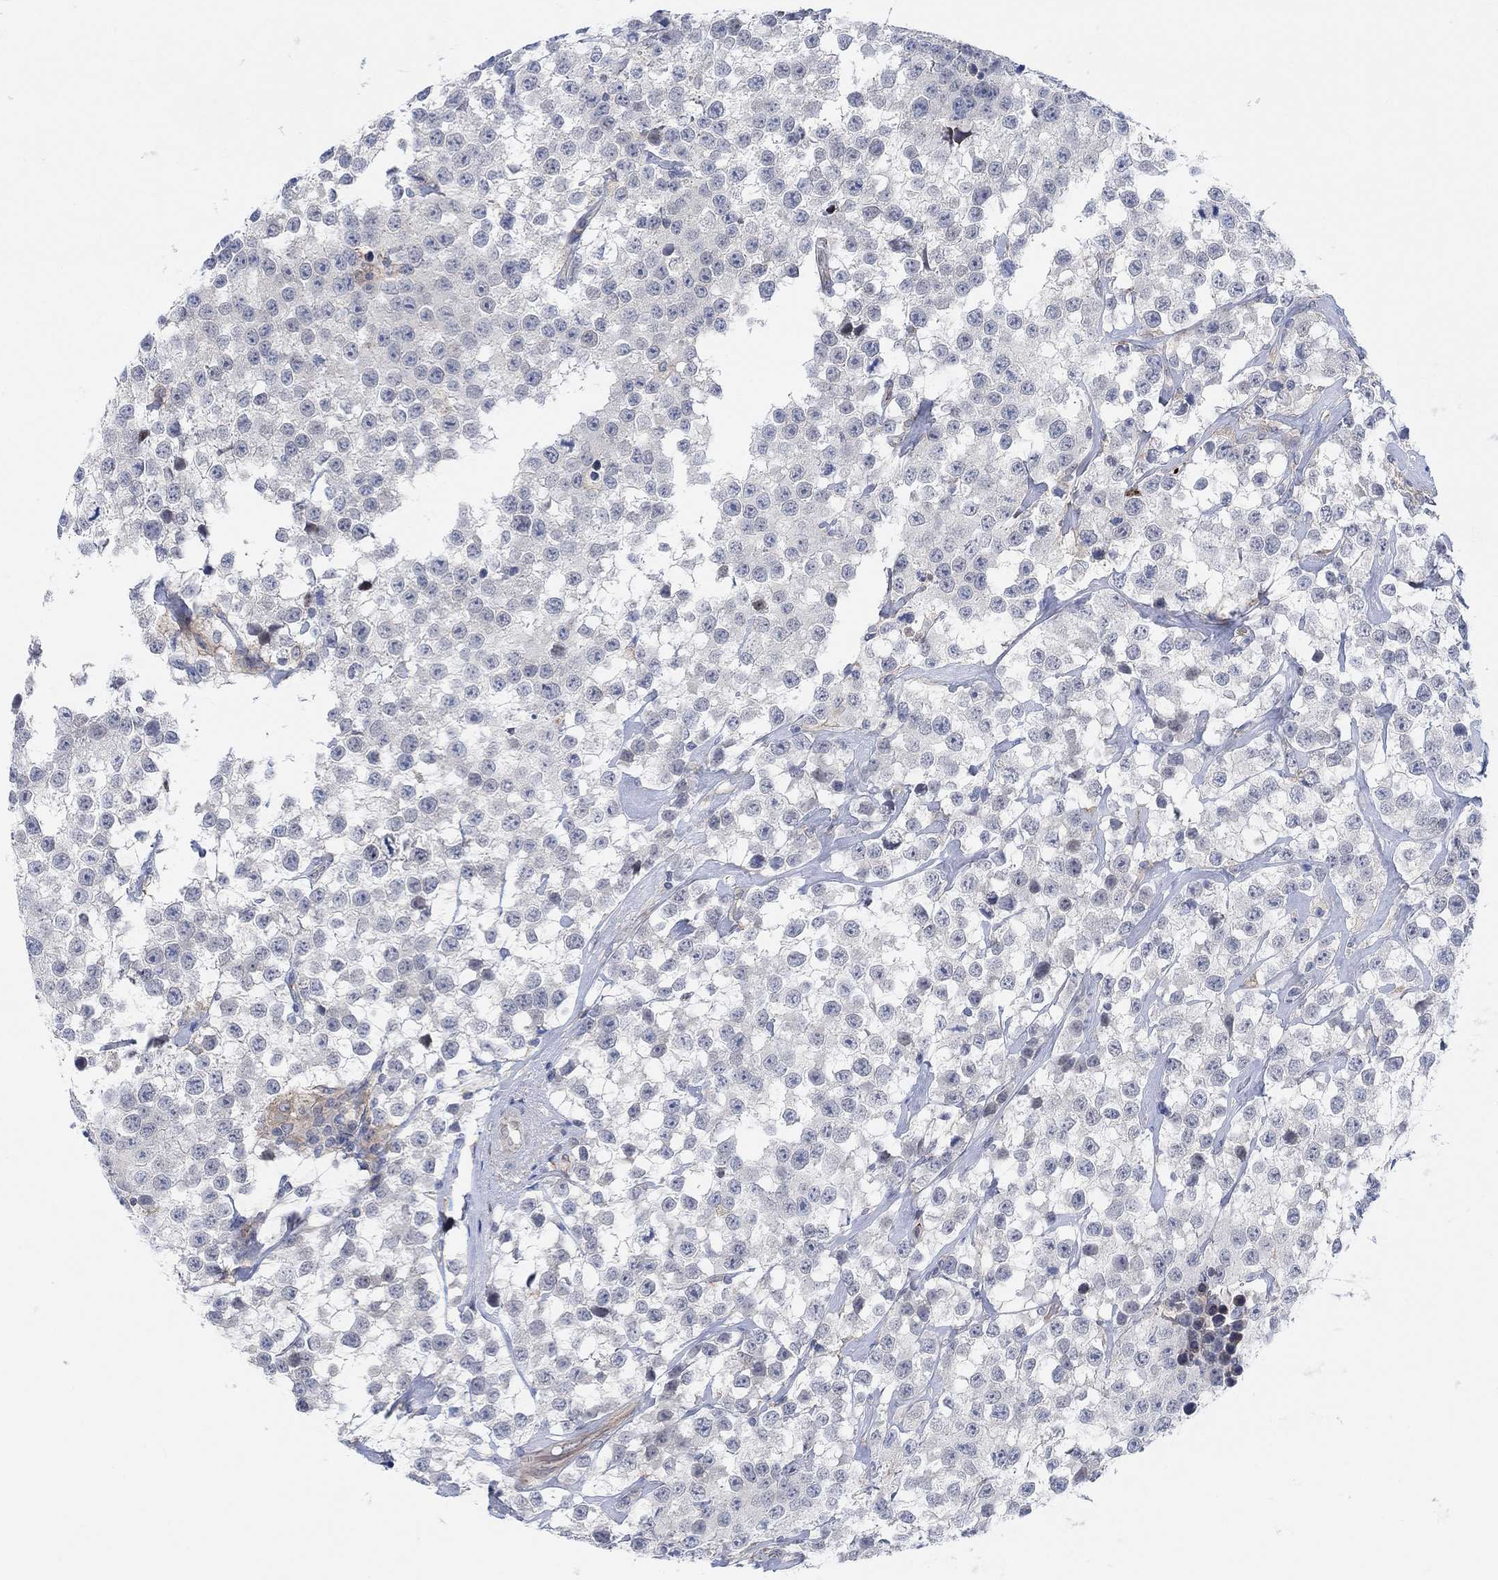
{"staining": {"intensity": "negative", "quantity": "none", "location": "none"}, "tissue": "testis cancer", "cell_type": "Tumor cells", "image_type": "cancer", "snomed": [{"axis": "morphology", "description": "Seminoma, NOS"}, {"axis": "topography", "description": "Testis"}], "caption": "This photomicrograph is of testis cancer stained with IHC to label a protein in brown with the nuclei are counter-stained blue. There is no positivity in tumor cells.", "gene": "PMFBP1", "patient": {"sex": "male", "age": 59}}